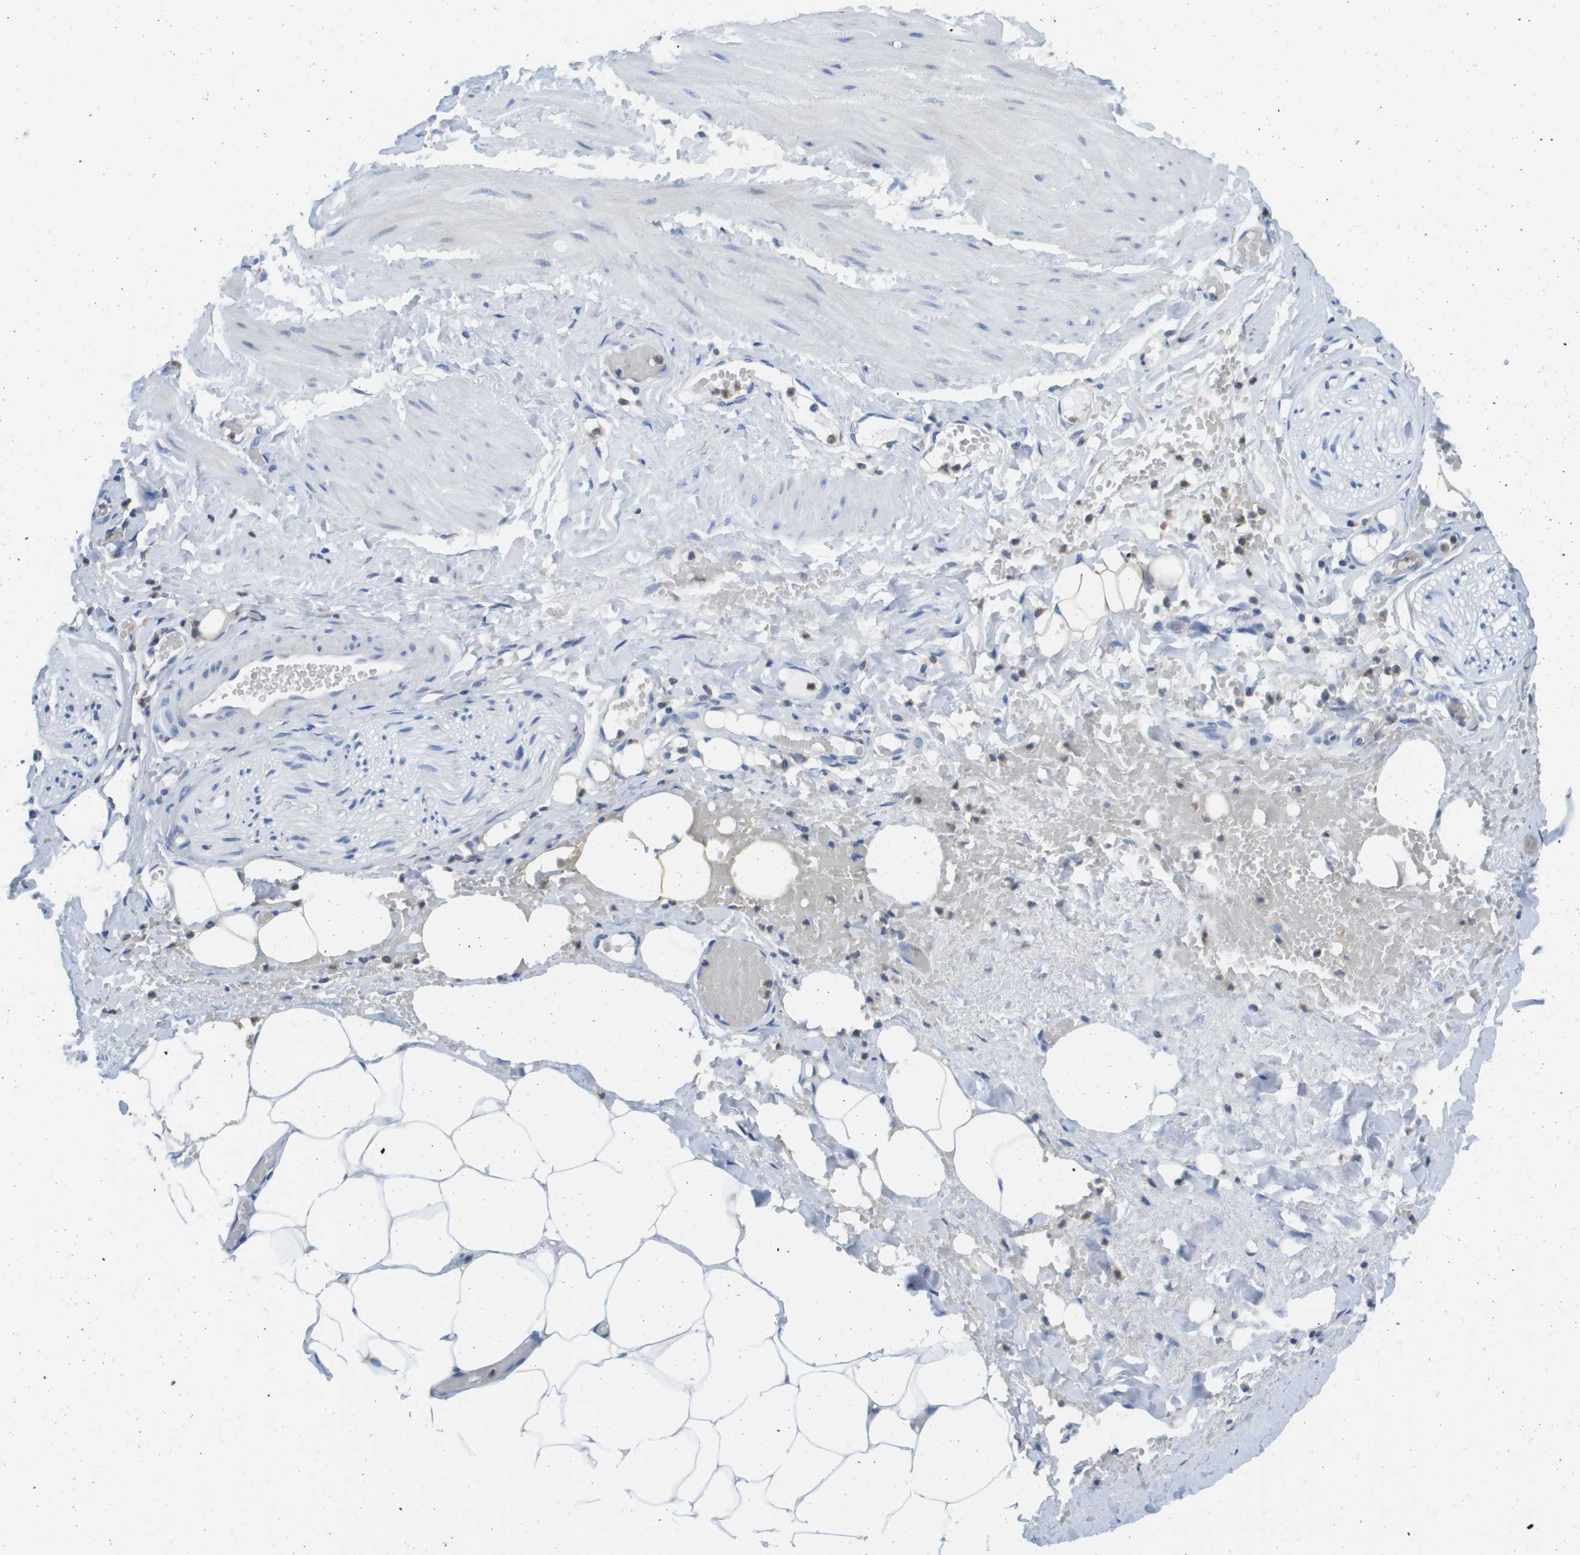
{"staining": {"intensity": "negative", "quantity": "none", "location": "none"}, "tissue": "adipose tissue", "cell_type": "Adipocytes", "image_type": "normal", "snomed": [{"axis": "morphology", "description": "Normal tissue, NOS"}, {"axis": "topography", "description": "Soft tissue"}, {"axis": "topography", "description": "Vascular tissue"}], "caption": "The photomicrograph demonstrates no staining of adipocytes in unremarkable adipose tissue.", "gene": "SDR42E1", "patient": {"sex": "female", "age": 35}}